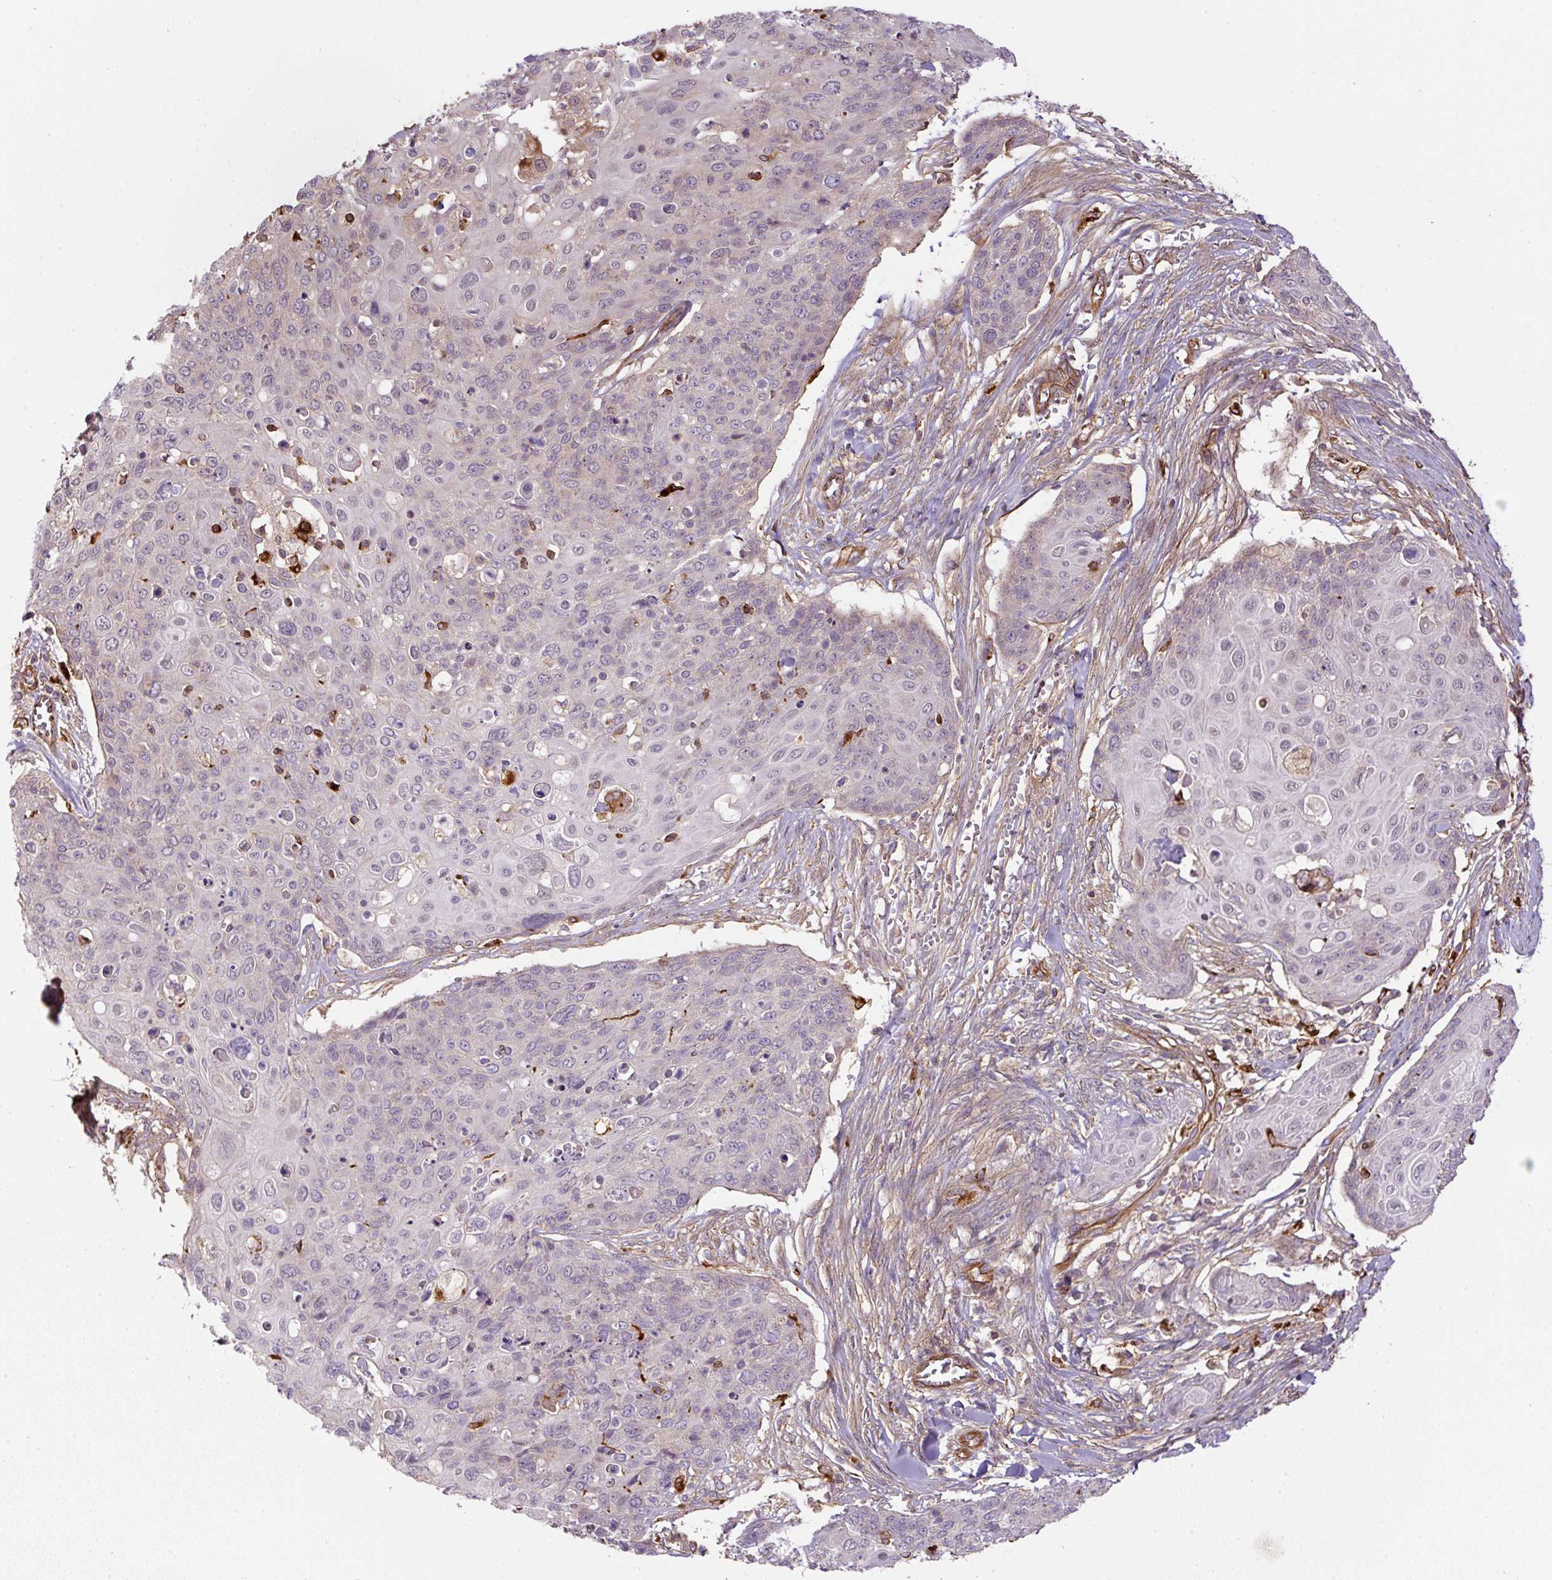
{"staining": {"intensity": "negative", "quantity": "none", "location": "none"}, "tissue": "skin cancer", "cell_type": "Tumor cells", "image_type": "cancer", "snomed": [{"axis": "morphology", "description": "Squamous cell carcinoma, NOS"}, {"axis": "topography", "description": "Skin"}, {"axis": "topography", "description": "Vulva"}], "caption": "Immunohistochemistry (IHC) photomicrograph of neoplastic tissue: skin cancer stained with DAB reveals no significant protein positivity in tumor cells.", "gene": "B3GALT5", "patient": {"sex": "female", "age": 85}}